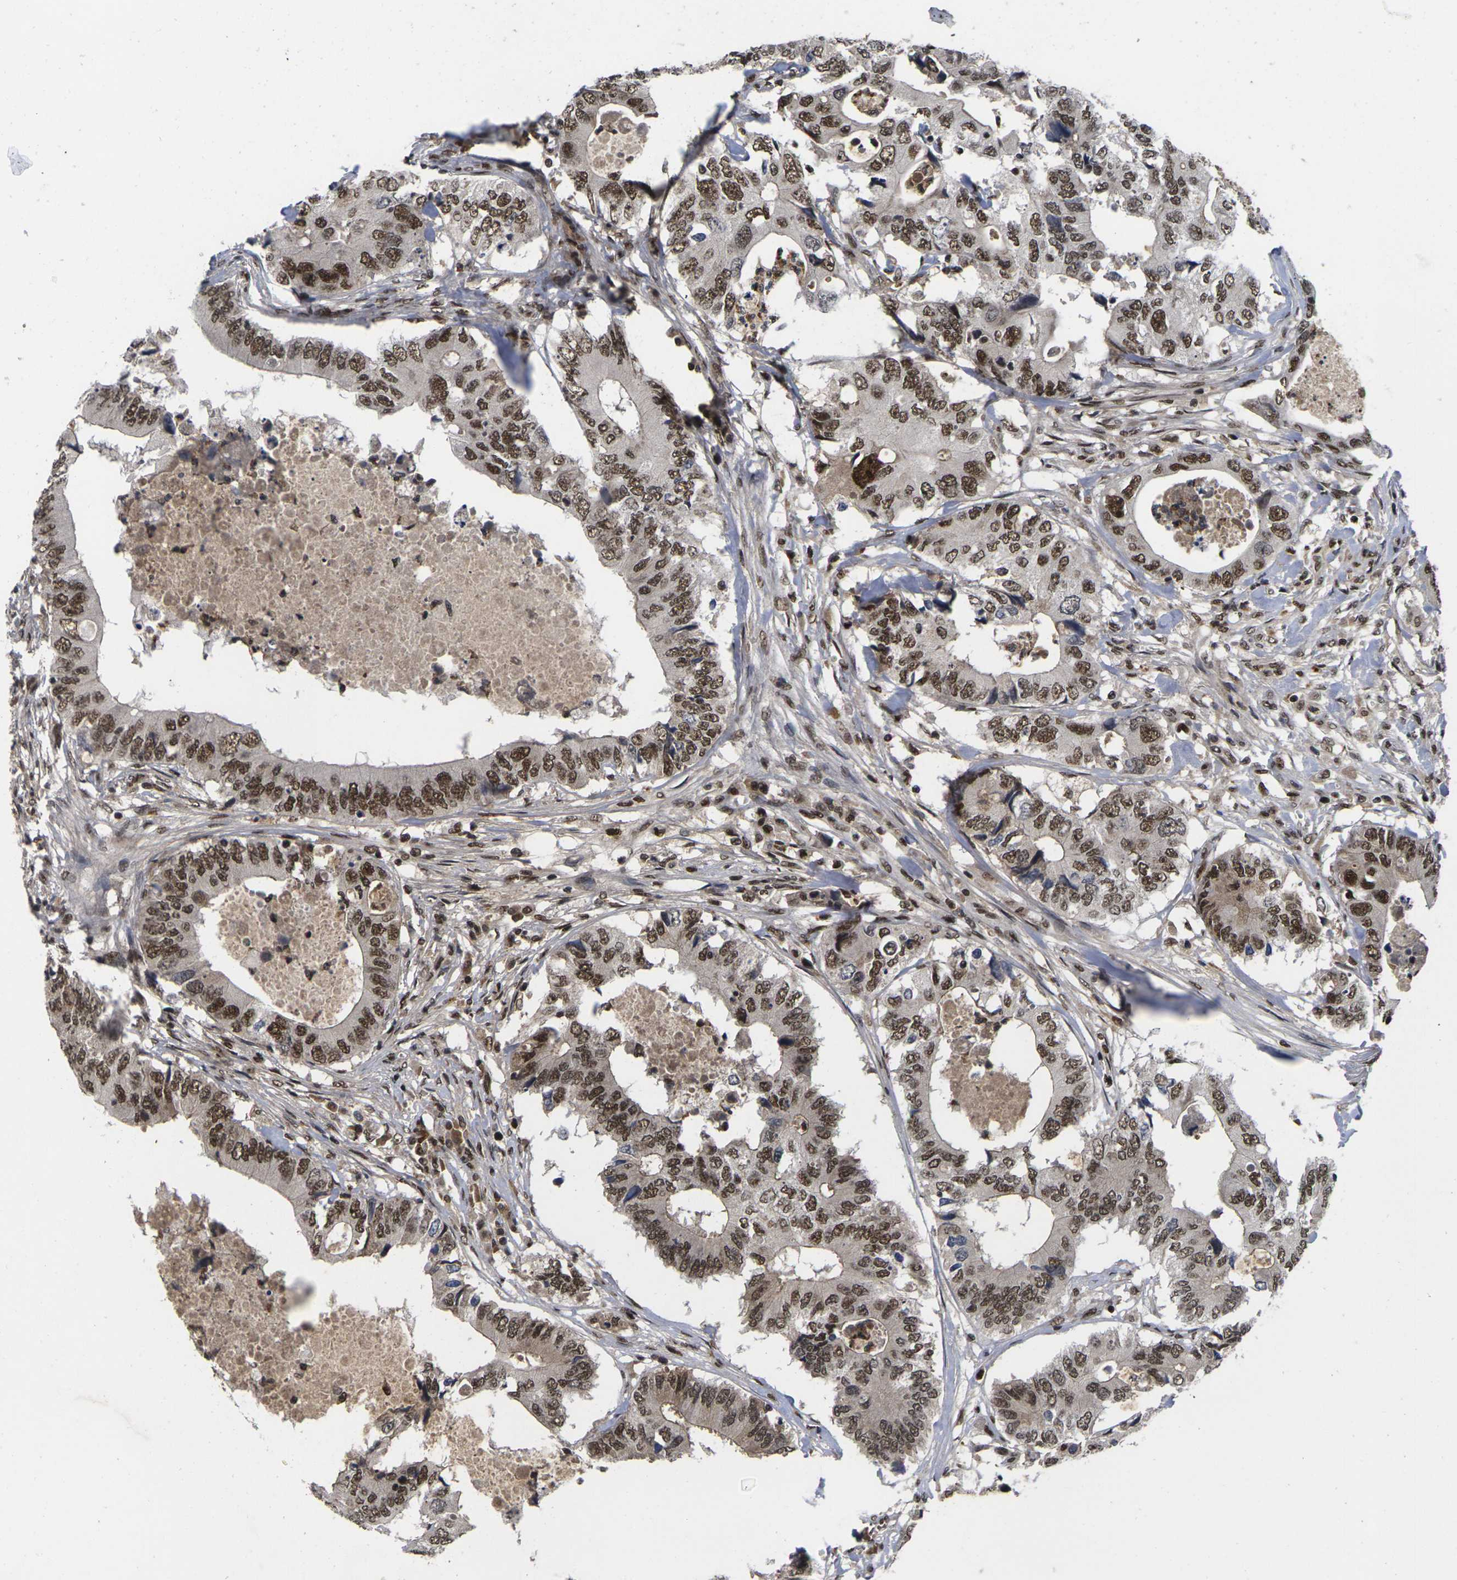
{"staining": {"intensity": "moderate", "quantity": ">75%", "location": "nuclear"}, "tissue": "colorectal cancer", "cell_type": "Tumor cells", "image_type": "cancer", "snomed": [{"axis": "morphology", "description": "Adenocarcinoma, NOS"}, {"axis": "topography", "description": "Colon"}], "caption": "Colorectal cancer (adenocarcinoma) stained with a brown dye displays moderate nuclear positive staining in approximately >75% of tumor cells.", "gene": "GTF2E1", "patient": {"sex": "male", "age": 71}}